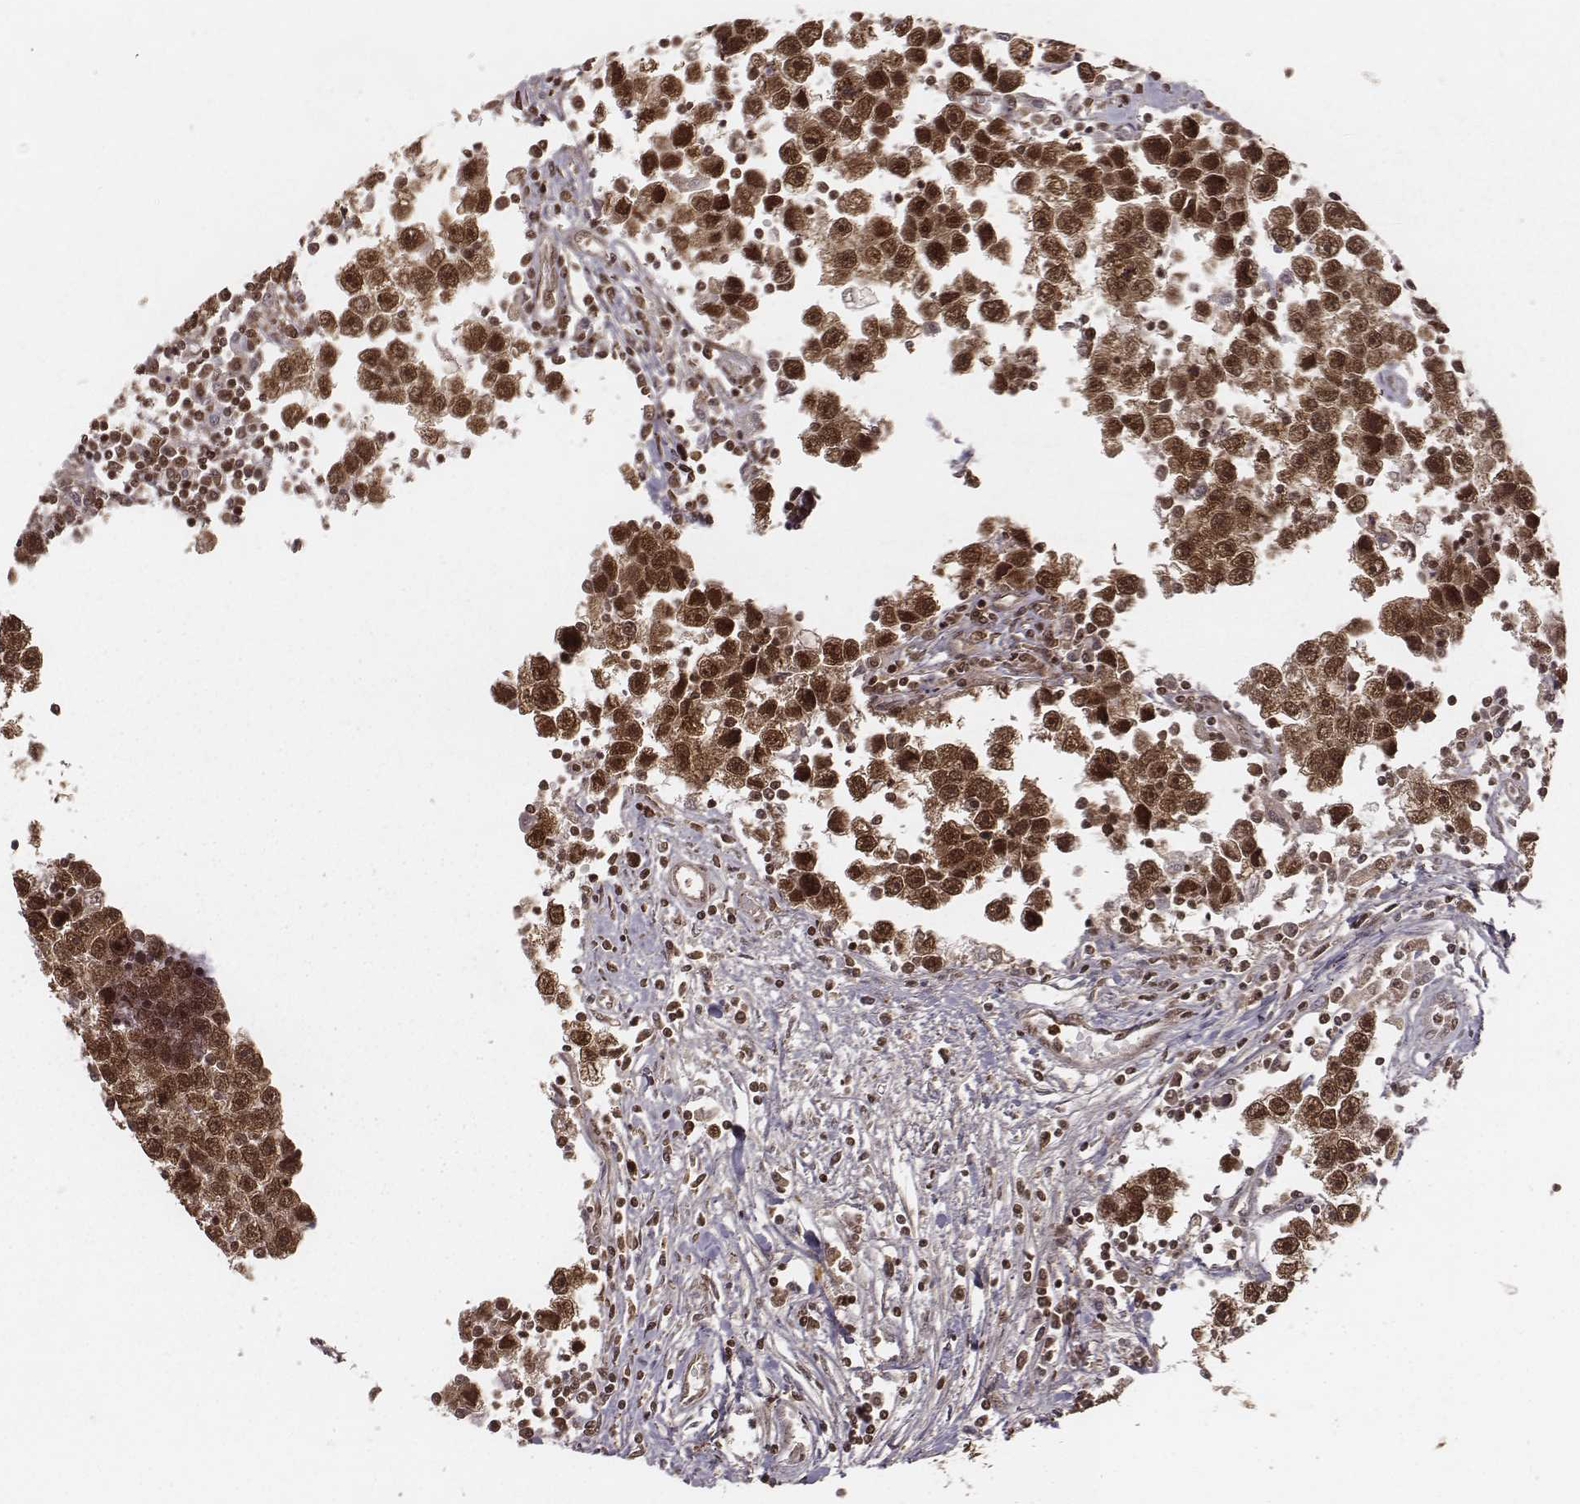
{"staining": {"intensity": "strong", "quantity": ">75%", "location": "cytoplasmic/membranous,nuclear"}, "tissue": "testis cancer", "cell_type": "Tumor cells", "image_type": "cancer", "snomed": [{"axis": "morphology", "description": "Seminoma, NOS"}, {"axis": "topography", "description": "Testis"}], "caption": "High-magnification brightfield microscopy of testis seminoma stained with DAB (brown) and counterstained with hematoxylin (blue). tumor cells exhibit strong cytoplasmic/membranous and nuclear positivity is identified in approximately>75% of cells.", "gene": "NFX1", "patient": {"sex": "male", "age": 30}}